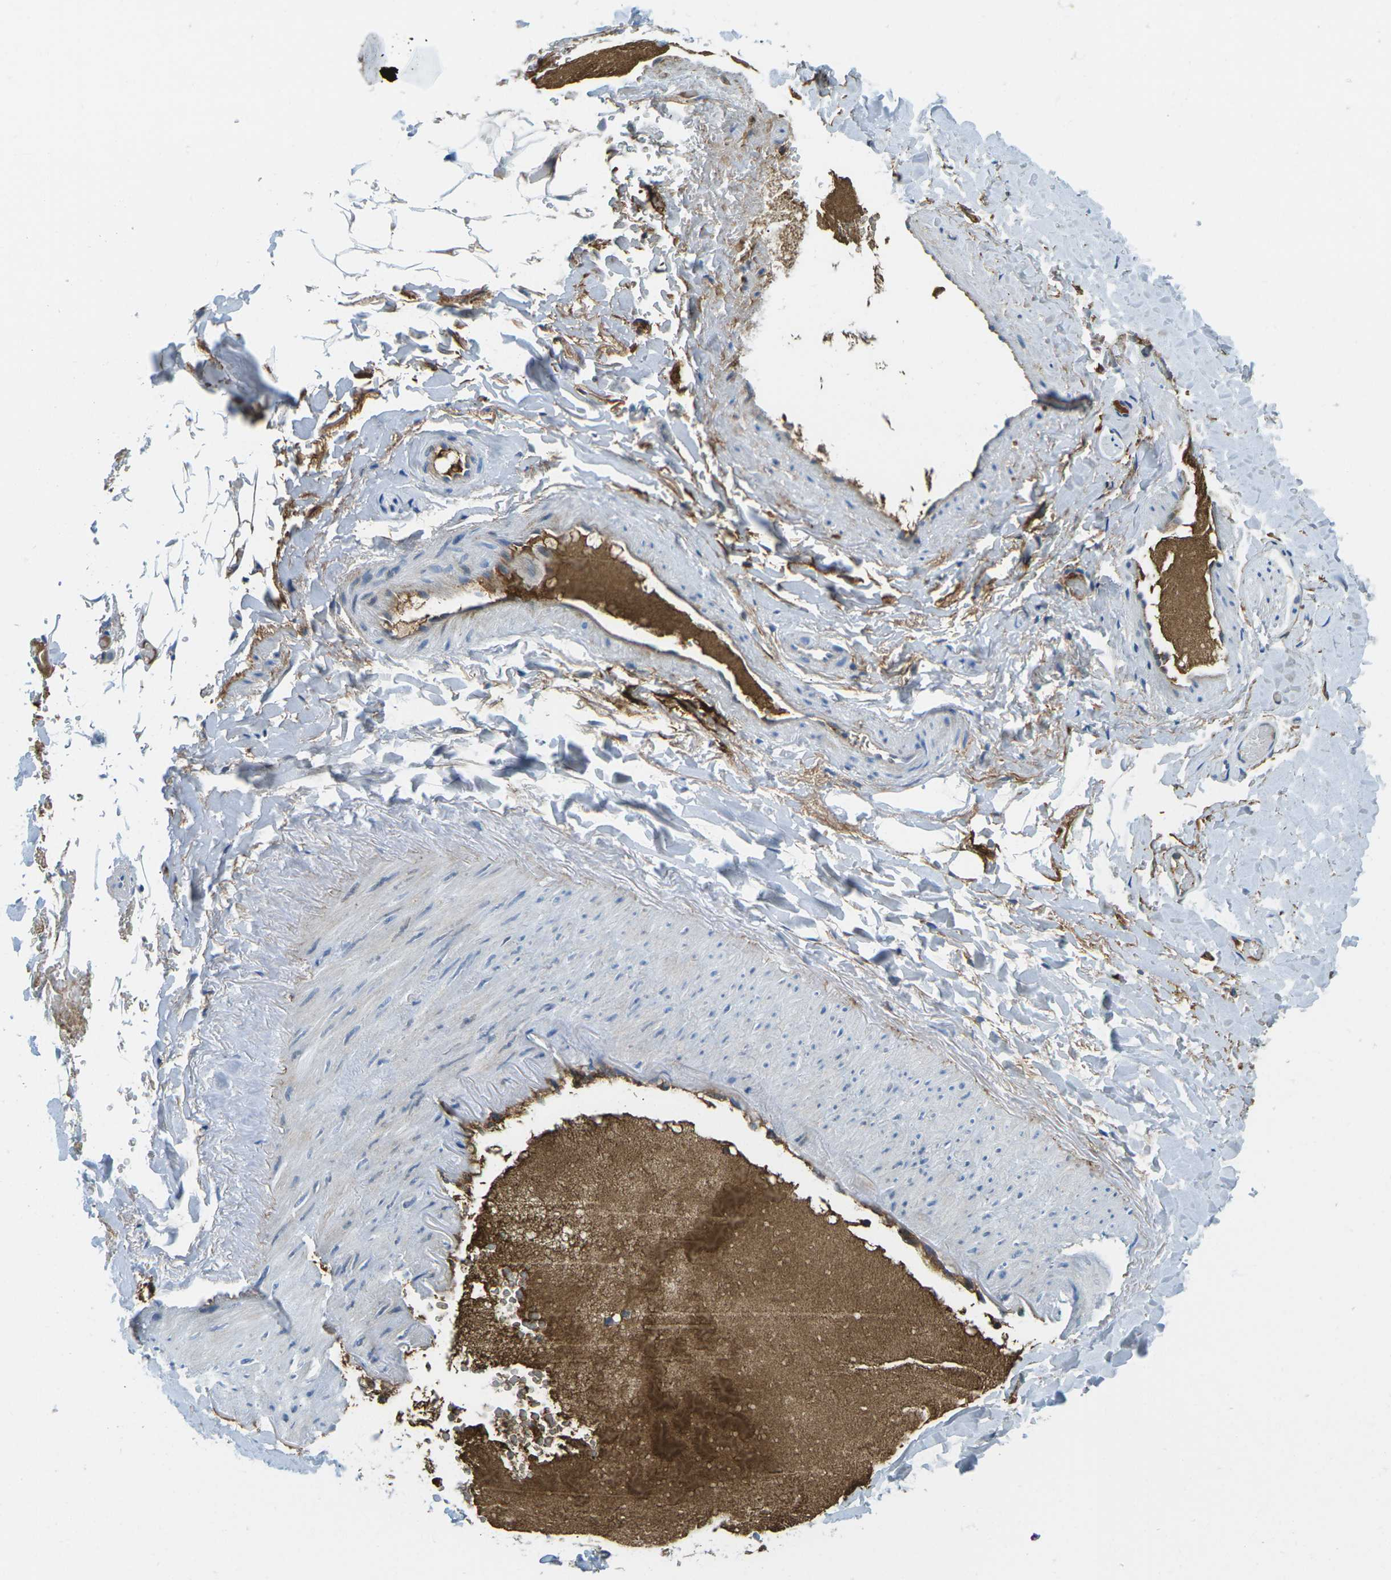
{"staining": {"intensity": "negative", "quantity": "none", "location": "none"}, "tissue": "adipose tissue", "cell_type": "Adipocytes", "image_type": "normal", "snomed": [{"axis": "morphology", "description": "Normal tissue, NOS"}, {"axis": "topography", "description": "Peripheral nerve tissue"}], "caption": "Immunohistochemical staining of normal adipose tissue demonstrates no significant staining in adipocytes. (IHC, brightfield microscopy, high magnification).", "gene": "CFB", "patient": {"sex": "male", "age": 70}}